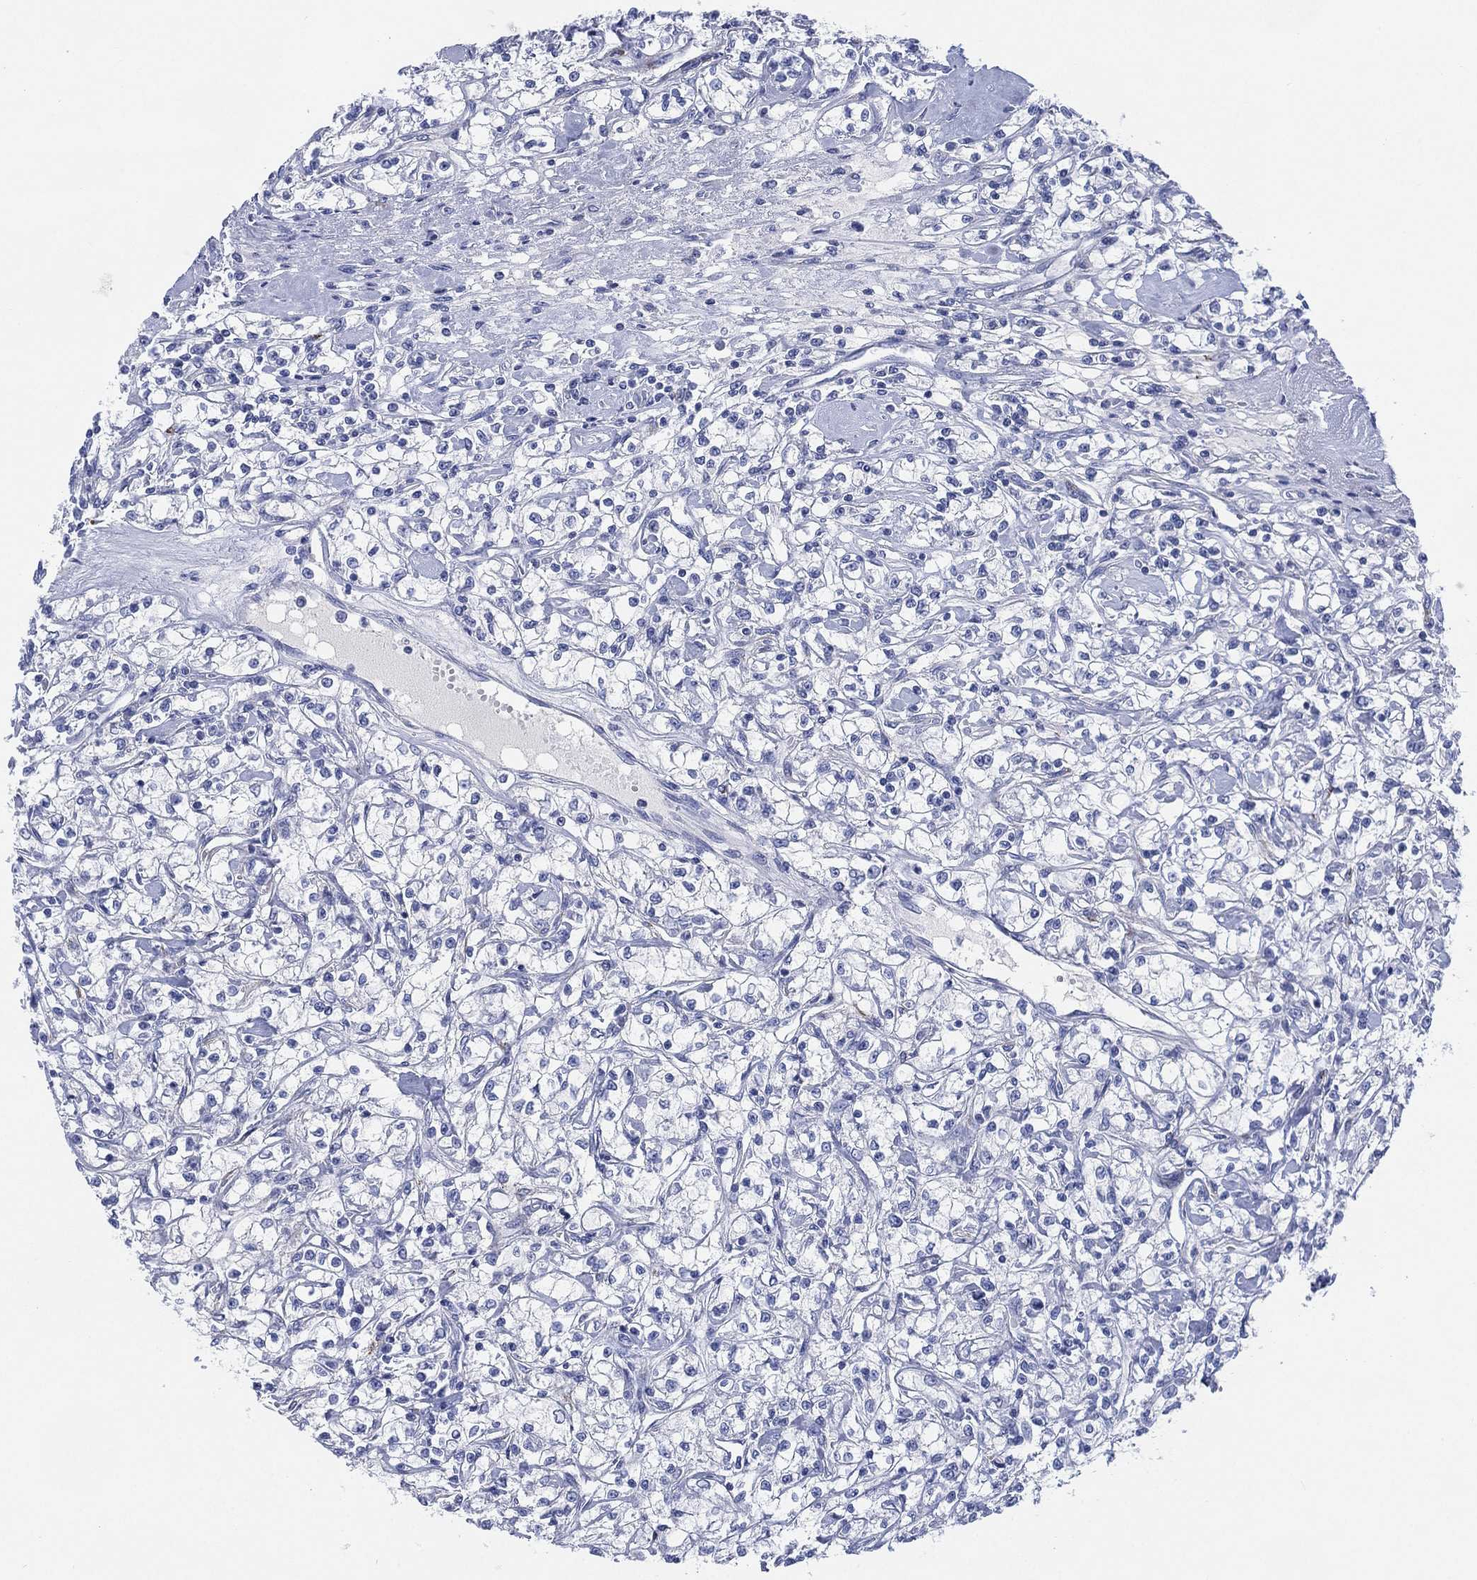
{"staining": {"intensity": "negative", "quantity": "none", "location": "none"}, "tissue": "renal cancer", "cell_type": "Tumor cells", "image_type": "cancer", "snomed": [{"axis": "morphology", "description": "Adenocarcinoma, NOS"}, {"axis": "topography", "description": "Kidney"}], "caption": "The micrograph reveals no staining of tumor cells in renal cancer.", "gene": "ADAD2", "patient": {"sex": "female", "age": 59}}